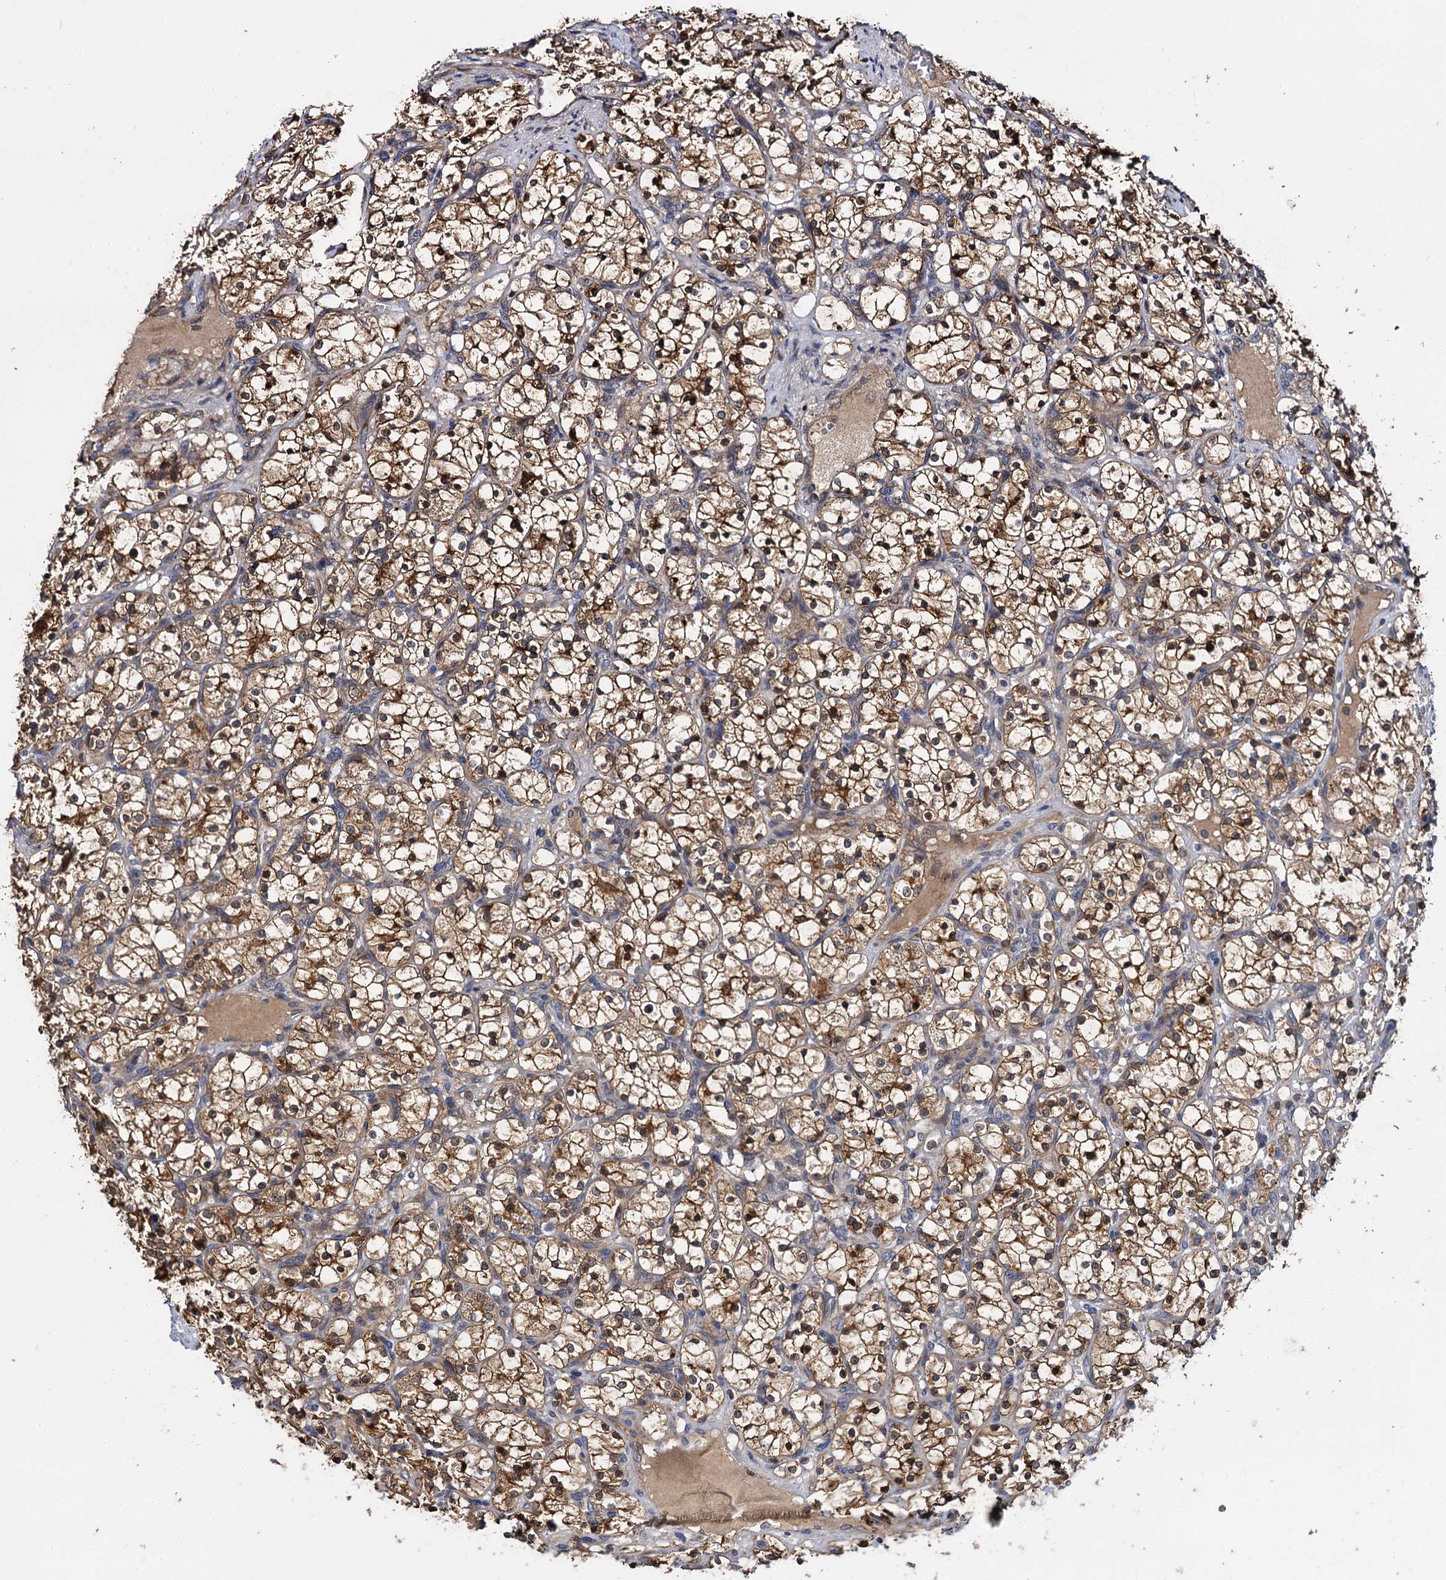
{"staining": {"intensity": "moderate", "quantity": ">75%", "location": "cytoplasmic/membranous,nuclear"}, "tissue": "renal cancer", "cell_type": "Tumor cells", "image_type": "cancer", "snomed": [{"axis": "morphology", "description": "Adenocarcinoma, NOS"}, {"axis": "topography", "description": "Kidney"}], "caption": "The micrograph reveals a brown stain indicating the presence of a protein in the cytoplasmic/membranous and nuclear of tumor cells in renal cancer.", "gene": "CEP192", "patient": {"sex": "female", "age": 69}}